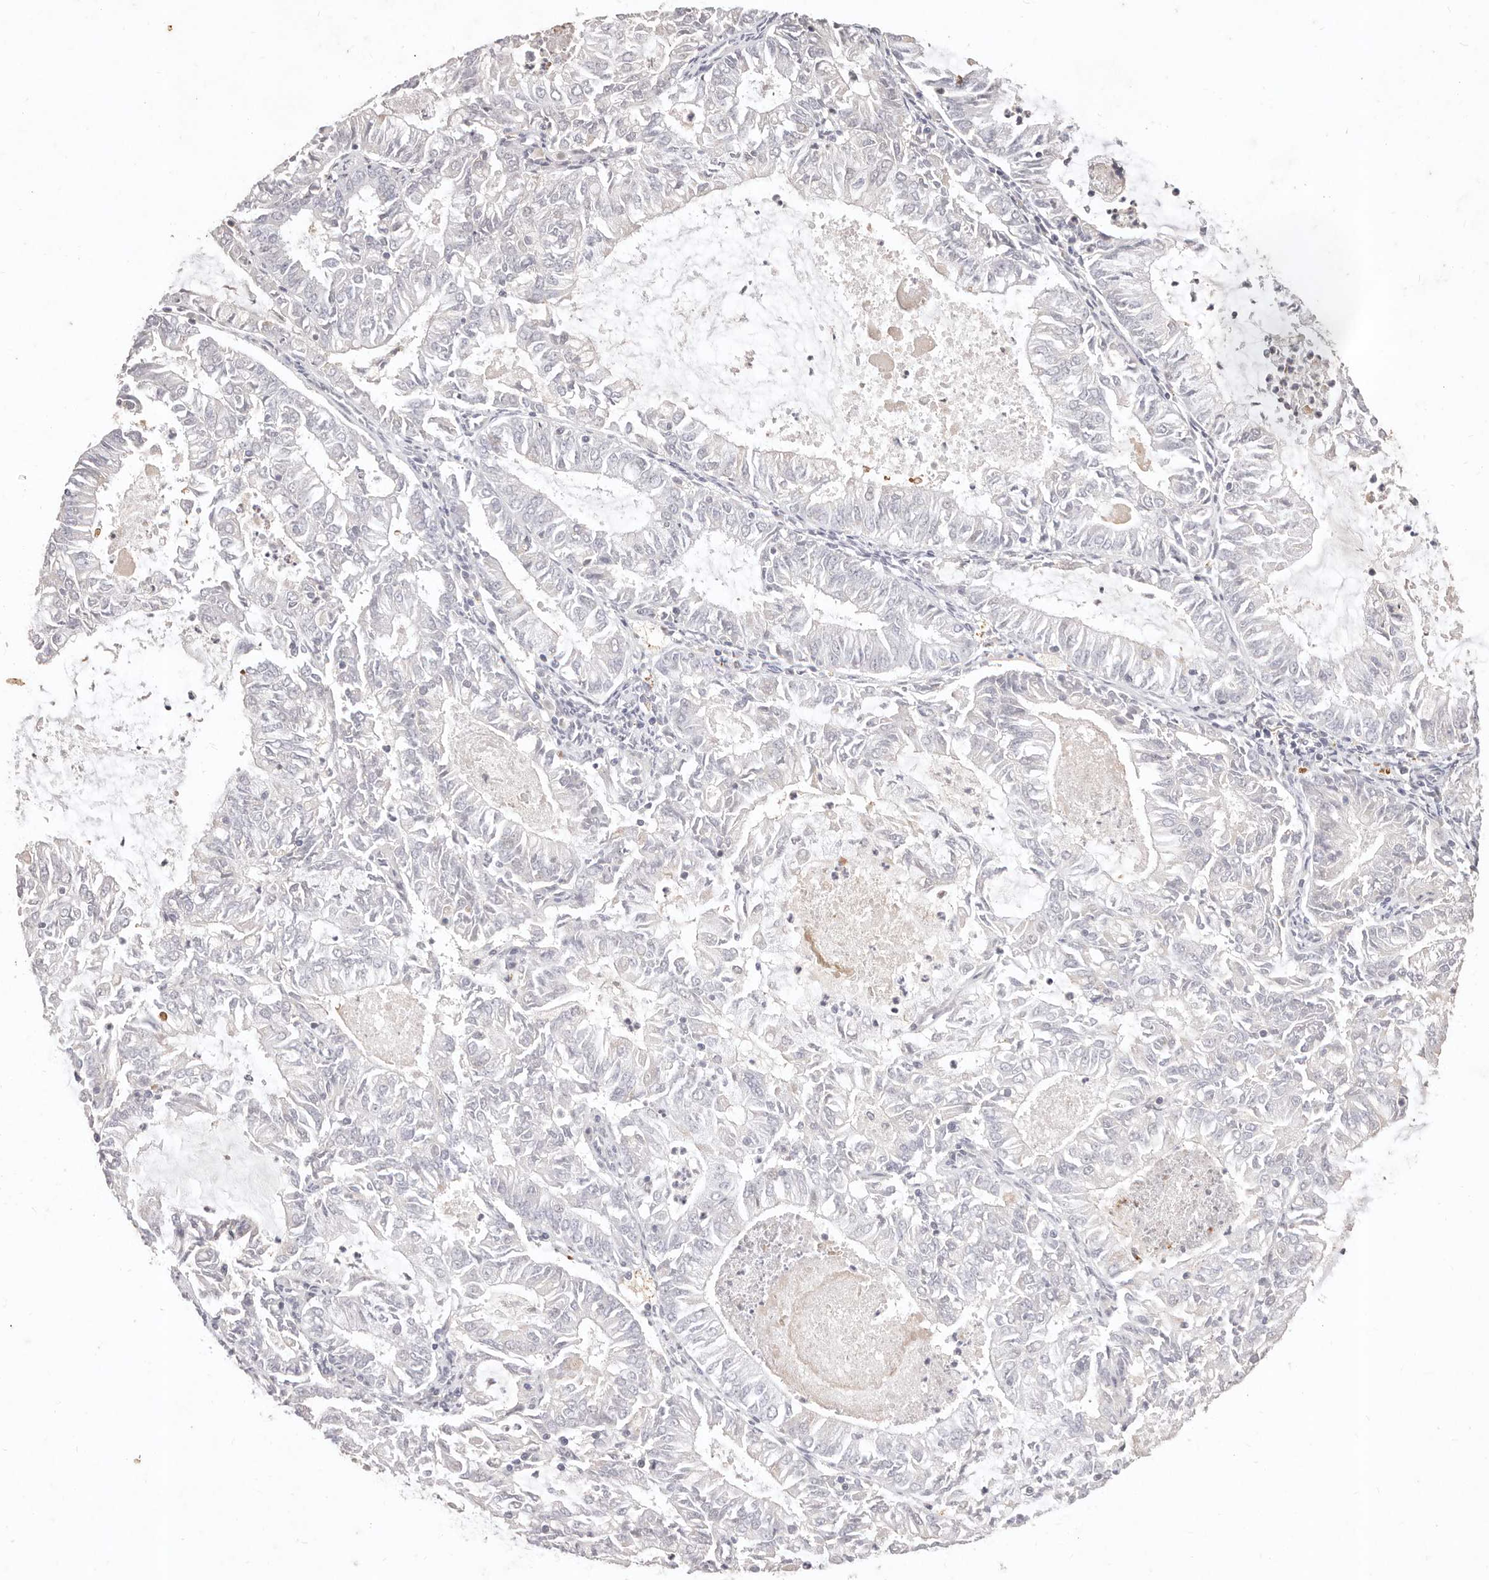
{"staining": {"intensity": "negative", "quantity": "none", "location": "none"}, "tissue": "endometrial cancer", "cell_type": "Tumor cells", "image_type": "cancer", "snomed": [{"axis": "morphology", "description": "Adenocarcinoma, NOS"}, {"axis": "topography", "description": "Endometrium"}], "caption": "A high-resolution histopathology image shows IHC staining of adenocarcinoma (endometrial), which reveals no significant staining in tumor cells.", "gene": "KIF9", "patient": {"sex": "female", "age": 57}}